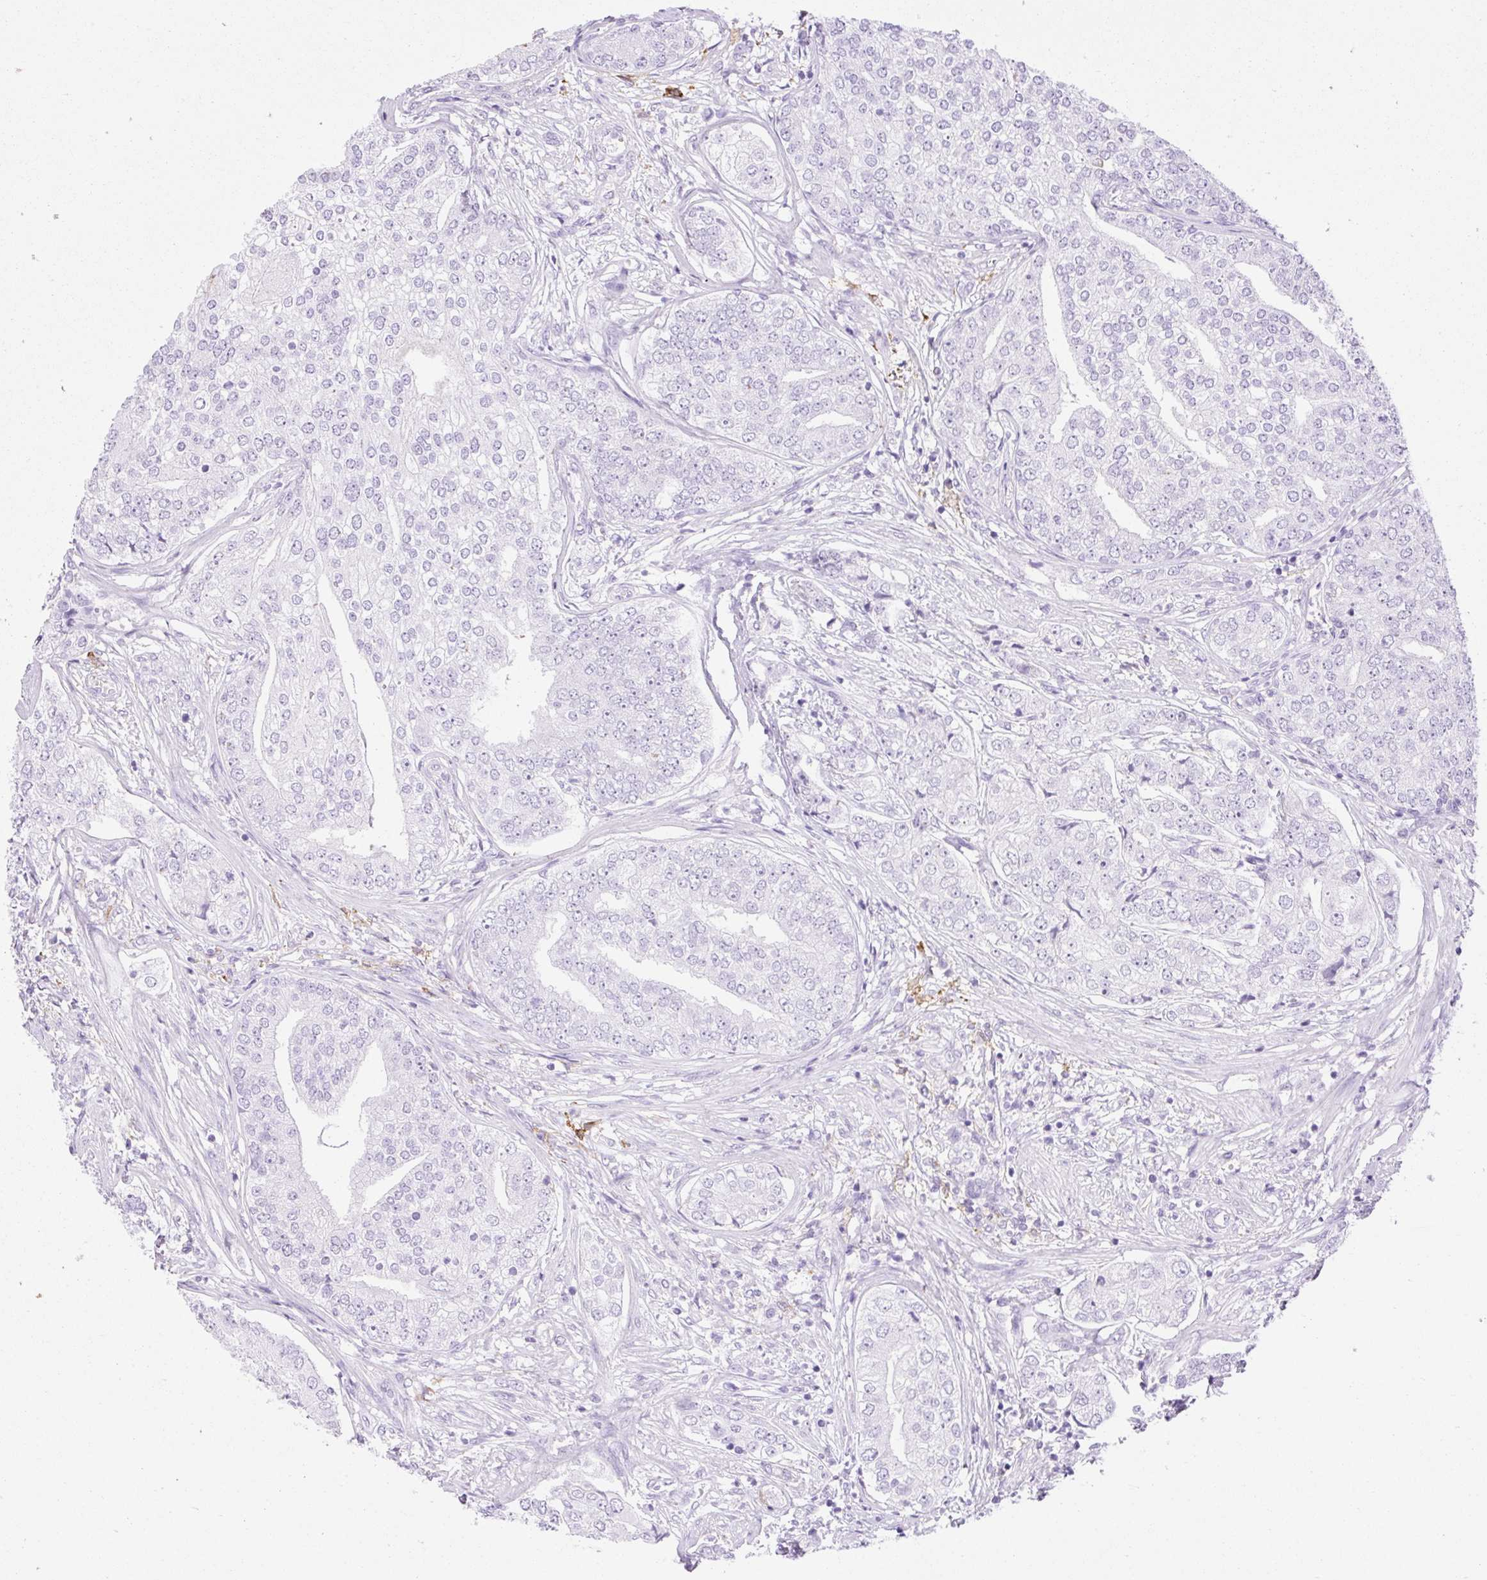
{"staining": {"intensity": "negative", "quantity": "none", "location": "none"}, "tissue": "prostate cancer", "cell_type": "Tumor cells", "image_type": "cancer", "snomed": [{"axis": "morphology", "description": "Adenocarcinoma, High grade"}, {"axis": "topography", "description": "Prostate"}], "caption": "The micrograph exhibits no staining of tumor cells in high-grade adenocarcinoma (prostate).", "gene": "SIGLEC1", "patient": {"sex": "male", "age": 60}}